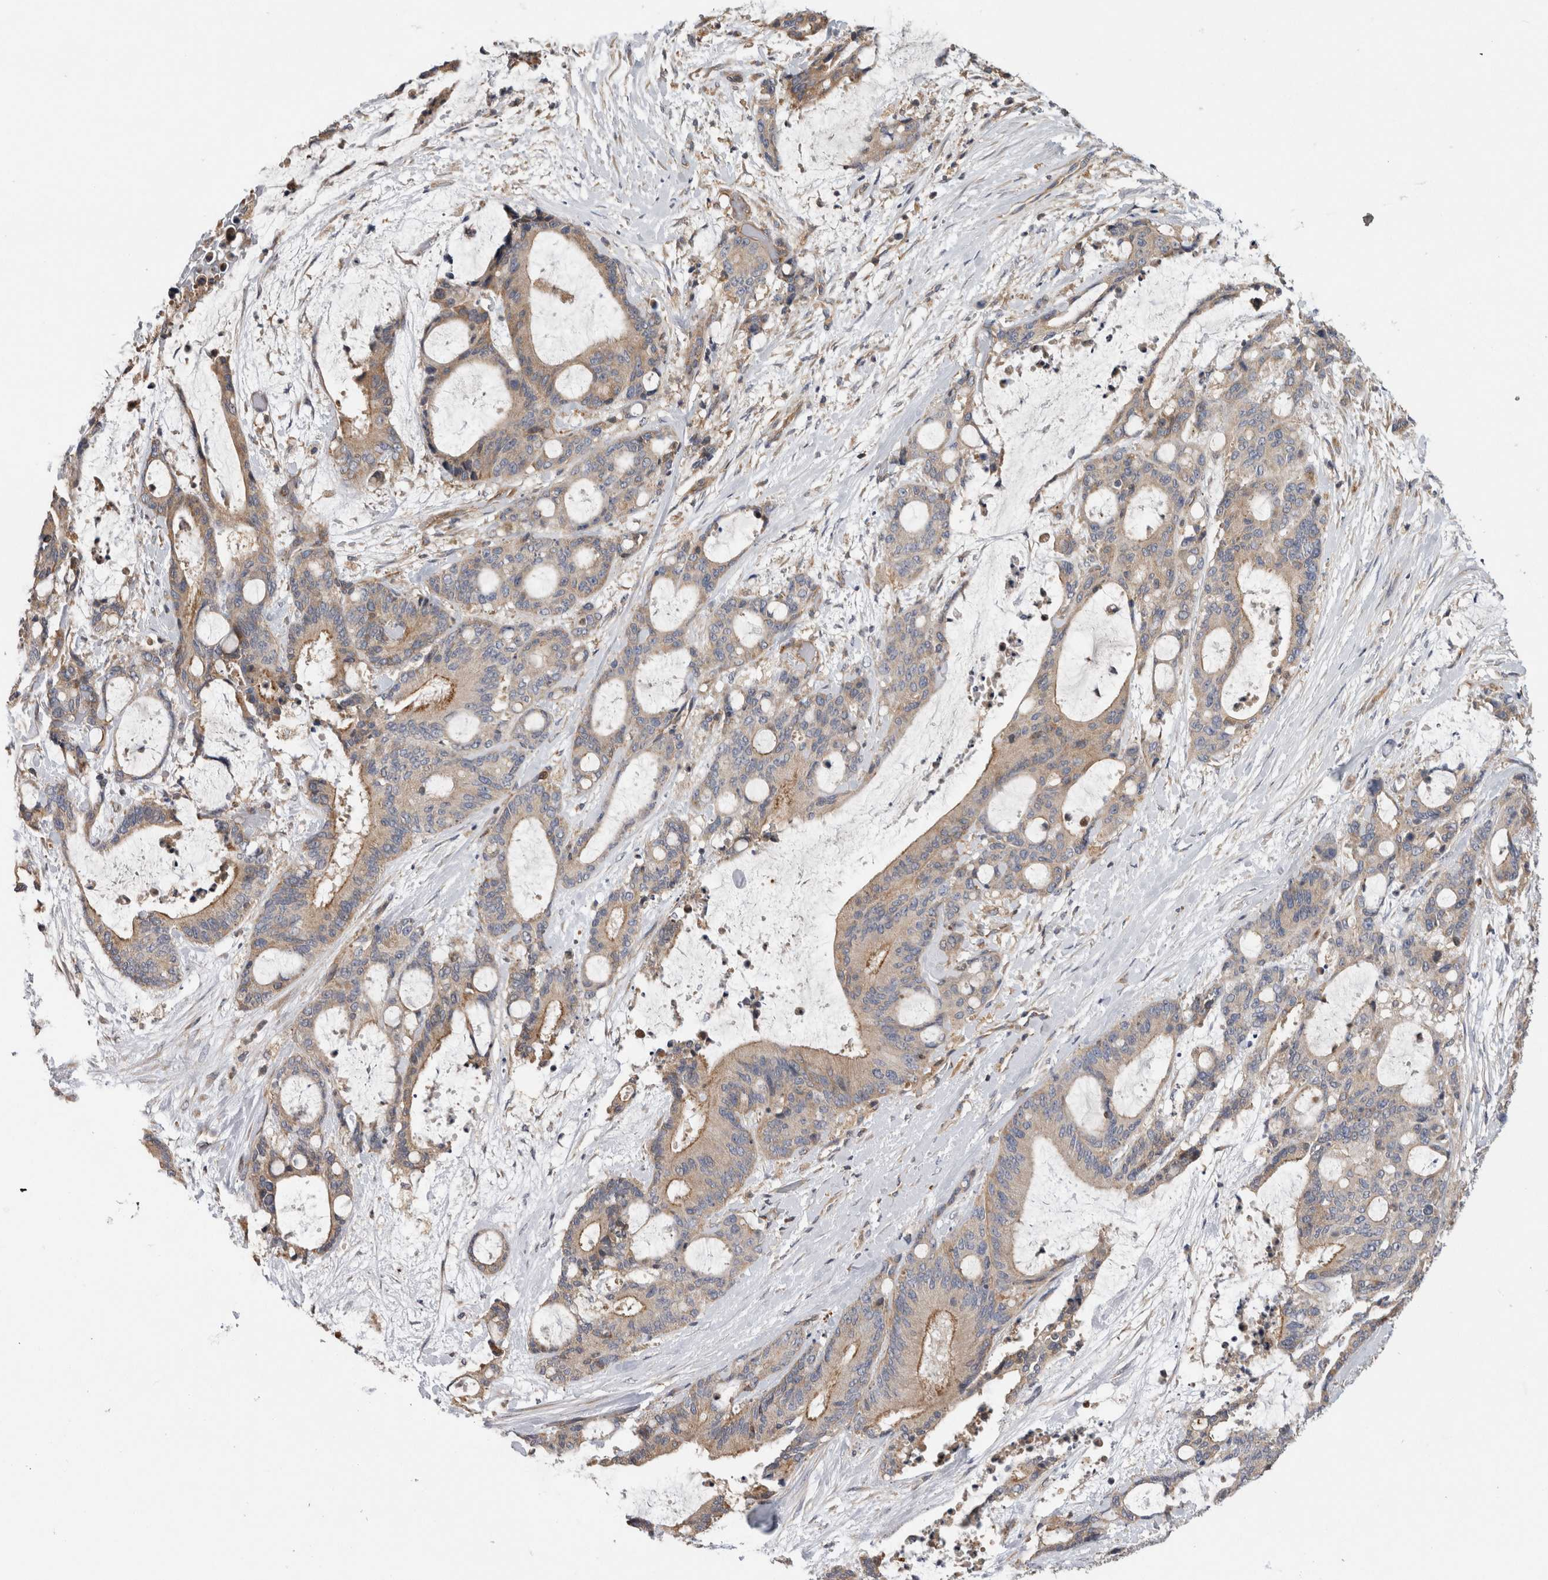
{"staining": {"intensity": "weak", "quantity": ">75%", "location": "cytoplasmic/membranous"}, "tissue": "liver cancer", "cell_type": "Tumor cells", "image_type": "cancer", "snomed": [{"axis": "morphology", "description": "Cholangiocarcinoma"}, {"axis": "topography", "description": "Liver"}], "caption": "The photomicrograph demonstrates staining of liver cholangiocarcinoma, revealing weak cytoplasmic/membranous protein staining (brown color) within tumor cells.", "gene": "GRIK2", "patient": {"sex": "female", "age": 73}}